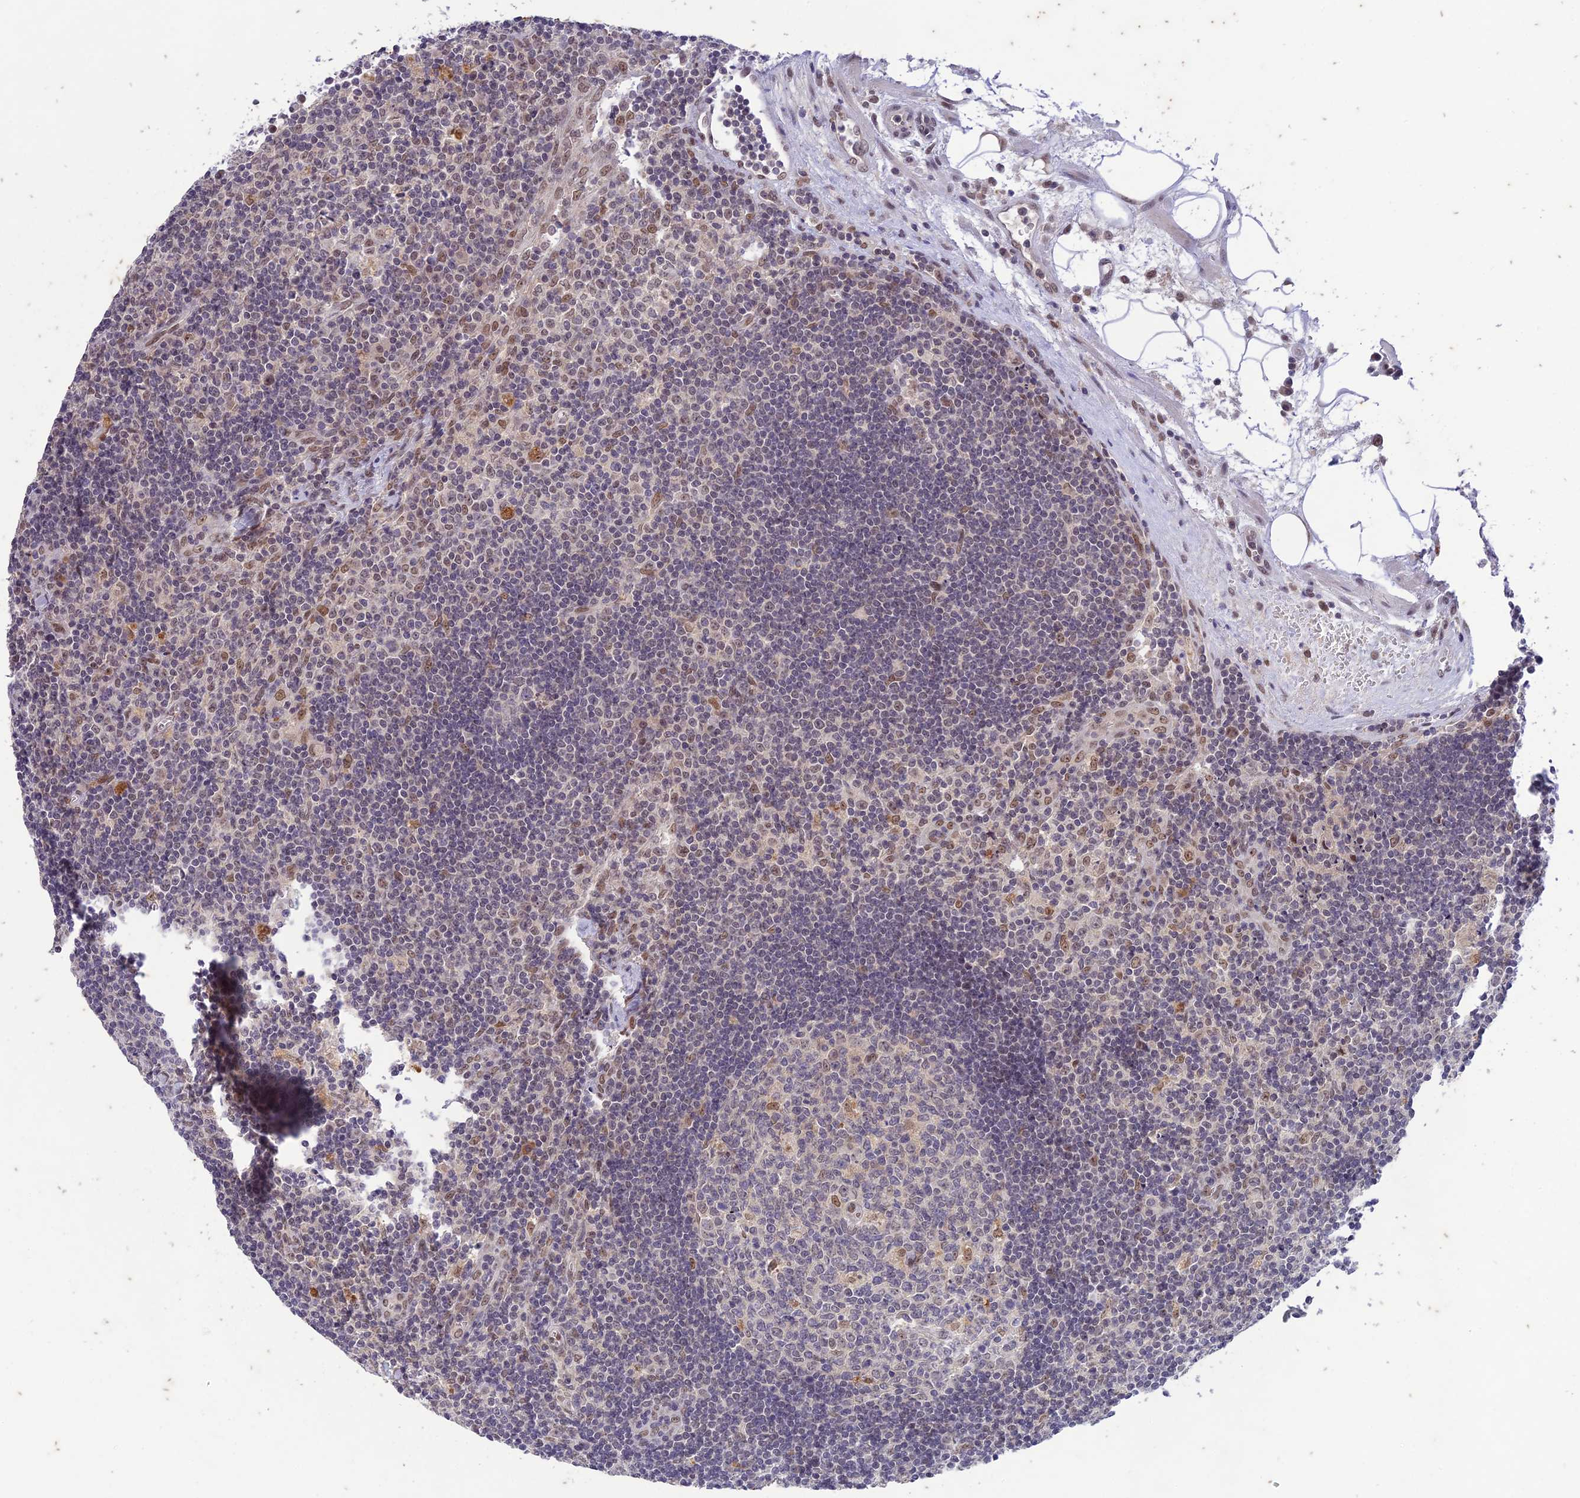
{"staining": {"intensity": "moderate", "quantity": "<25%", "location": "nuclear"}, "tissue": "lymph node", "cell_type": "Germinal center cells", "image_type": "normal", "snomed": [{"axis": "morphology", "description": "Normal tissue, NOS"}, {"axis": "topography", "description": "Lymph node"}], "caption": "Immunohistochemistry of normal human lymph node exhibits low levels of moderate nuclear staining in about <25% of germinal center cells.", "gene": "POP4", "patient": {"sex": "male", "age": 58}}